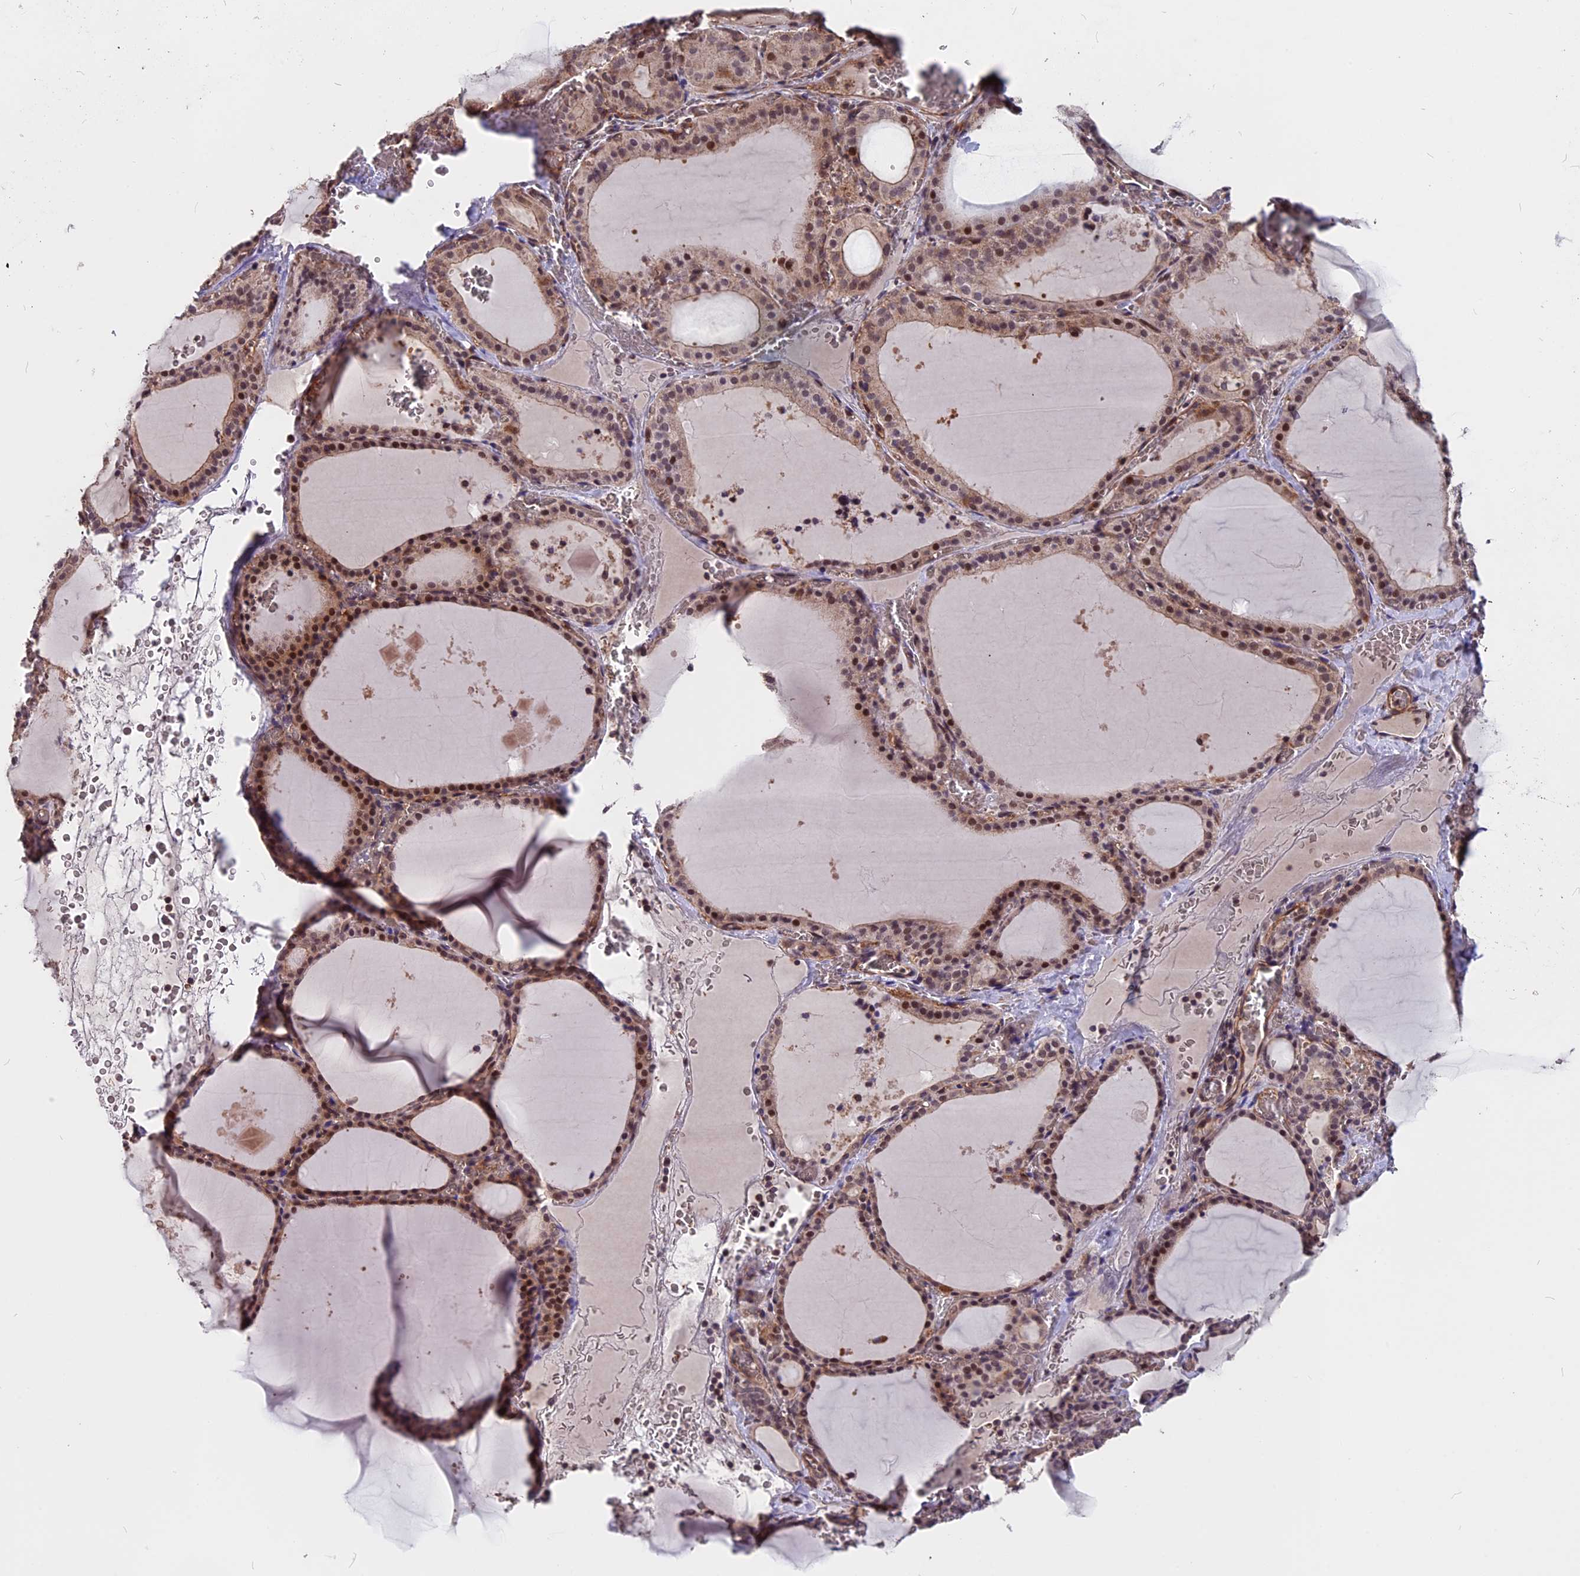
{"staining": {"intensity": "moderate", "quantity": ">75%", "location": "cytoplasmic/membranous,nuclear"}, "tissue": "thyroid gland", "cell_type": "Glandular cells", "image_type": "normal", "snomed": [{"axis": "morphology", "description": "Normal tissue, NOS"}, {"axis": "topography", "description": "Thyroid gland"}], "caption": "Approximately >75% of glandular cells in unremarkable thyroid gland show moderate cytoplasmic/membranous,nuclear protein expression as visualized by brown immunohistochemical staining.", "gene": "ZC3H10", "patient": {"sex": "female", "age": 39}}